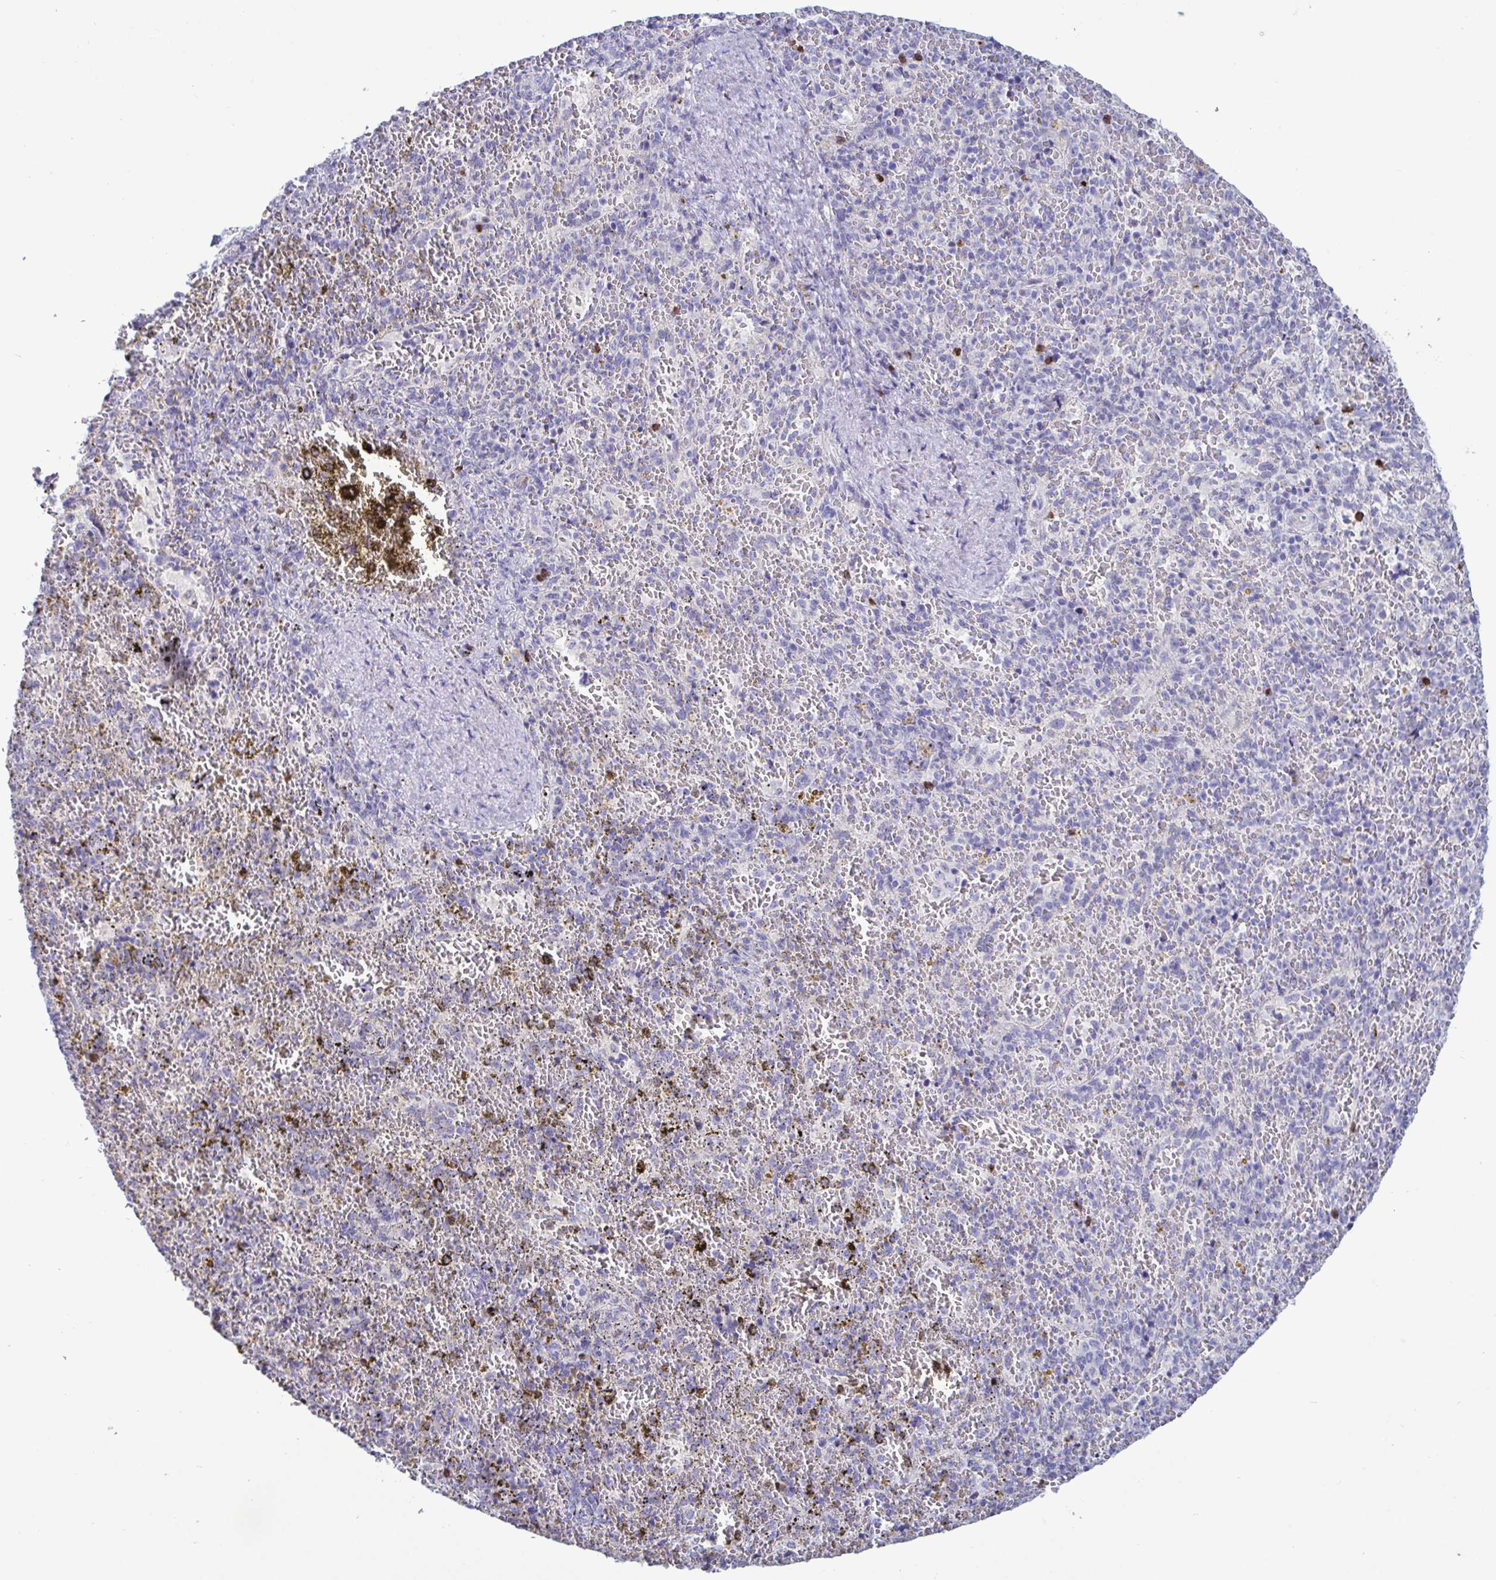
{"staining": {"intensity": "negative", "quantity": "none", "location": "none"}, "tissue": "spleen", "cell_type": "Cells in red pulp", "image_type": "normal", "snomed": [{"axis": "morphology", "description": "Normal tissue, NOS"}, {"axis": "topography", "description": "Spleen"}], "caption": "Spleen stained for a protein using immunohistochemistry (IHC) reveals no staining cells in red pulp.", "gene": "TAS2R38", "patient": {"sex": "female", "age": 50}}